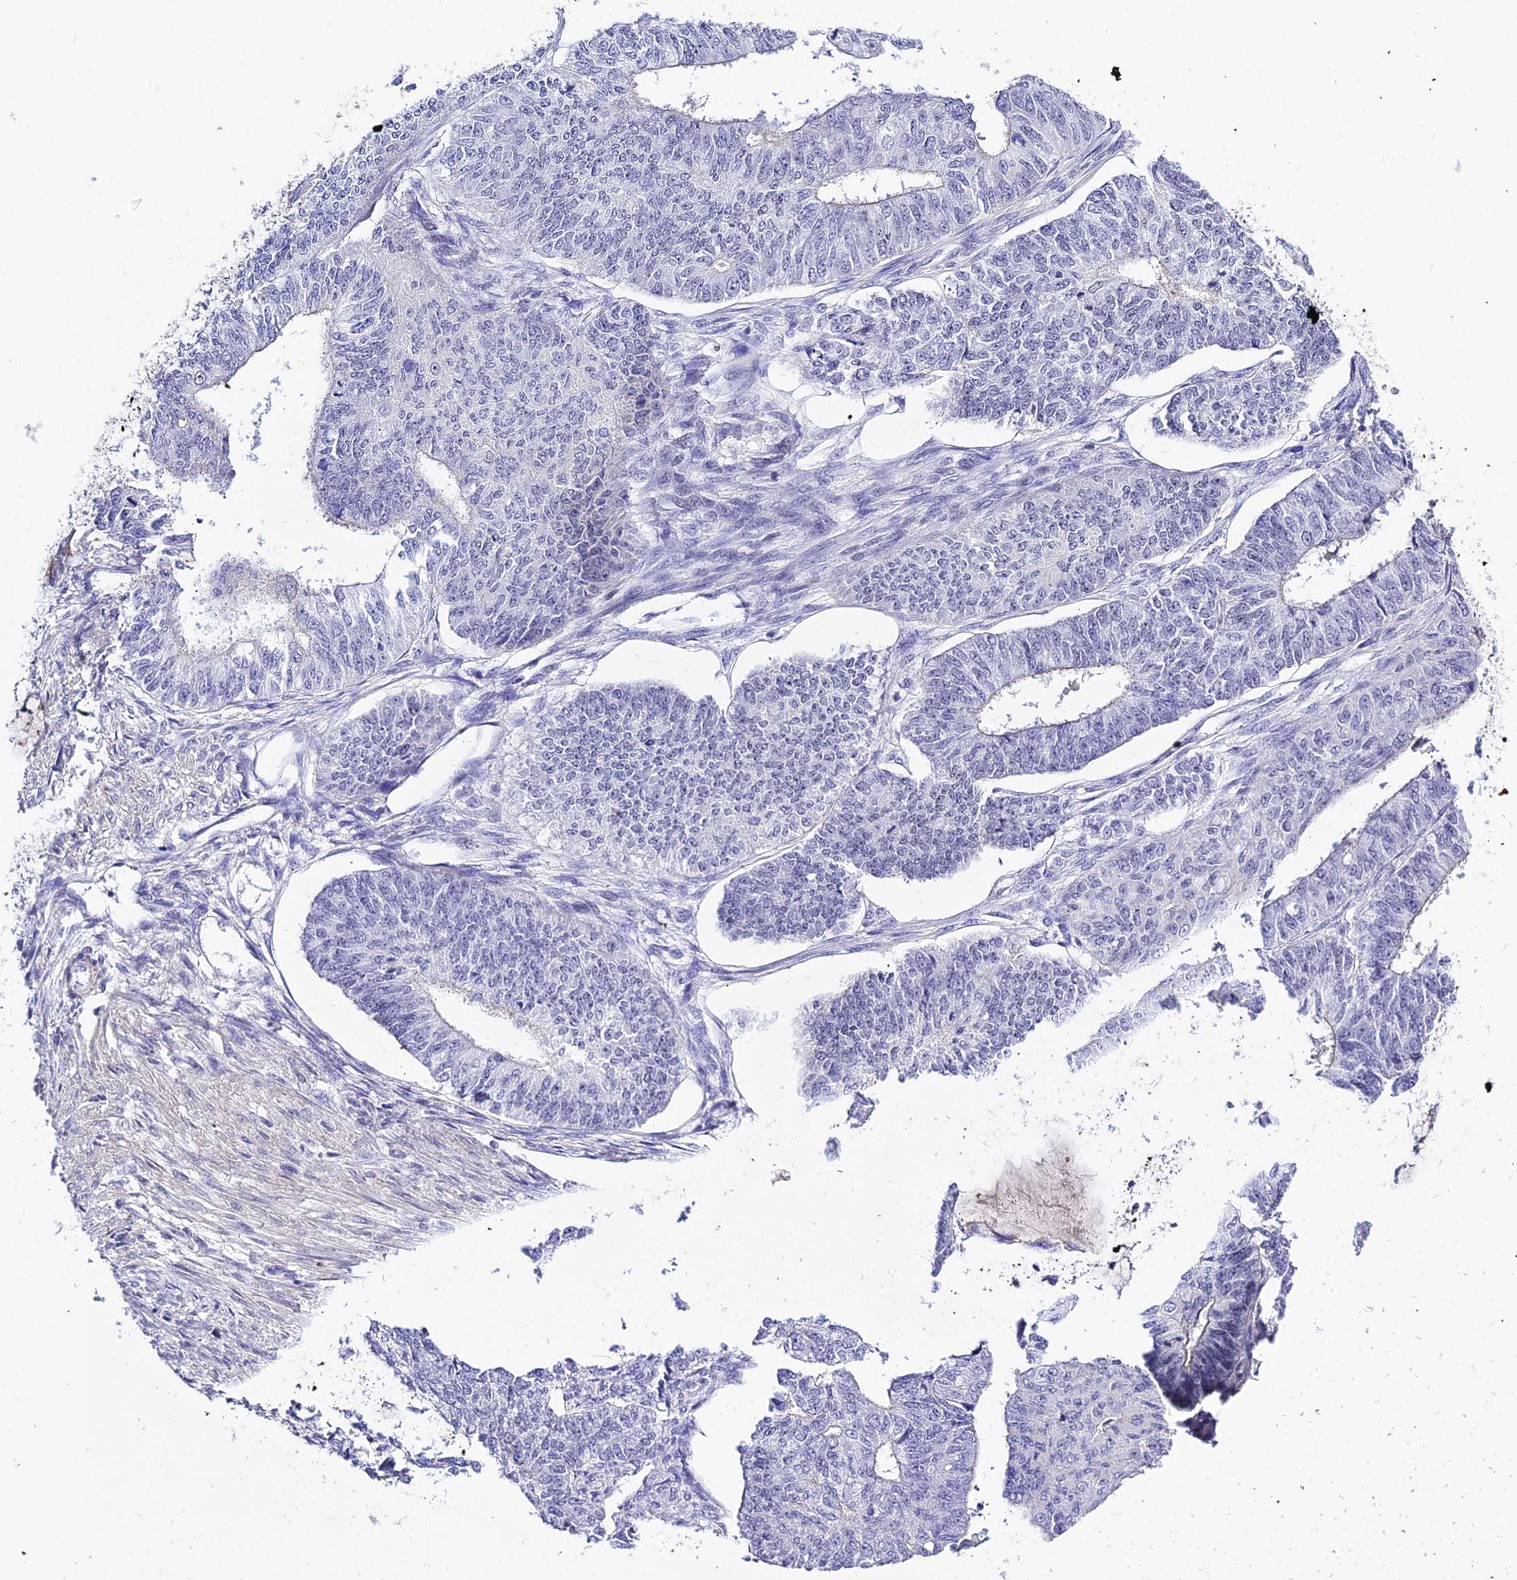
{"staining": {"intensity": "negative", "quantity": "none", "location": "none"}, "tissue": "endometrial cancer", "cell_type": "Tumor cells", "image_type": "cancer", "snomed": [{"axis": "morphology", "description": "Adenocarcinoma, NOS"}, {"axis": "topography", "description": "Endometrium"}], "caption": "The IHC photomicrograph has no significant expression in tumor cells of adenocarcinoma (endometrial) tissue.", "gene": "ZNF628", "patient": {"sex": "female", "age": 32}}